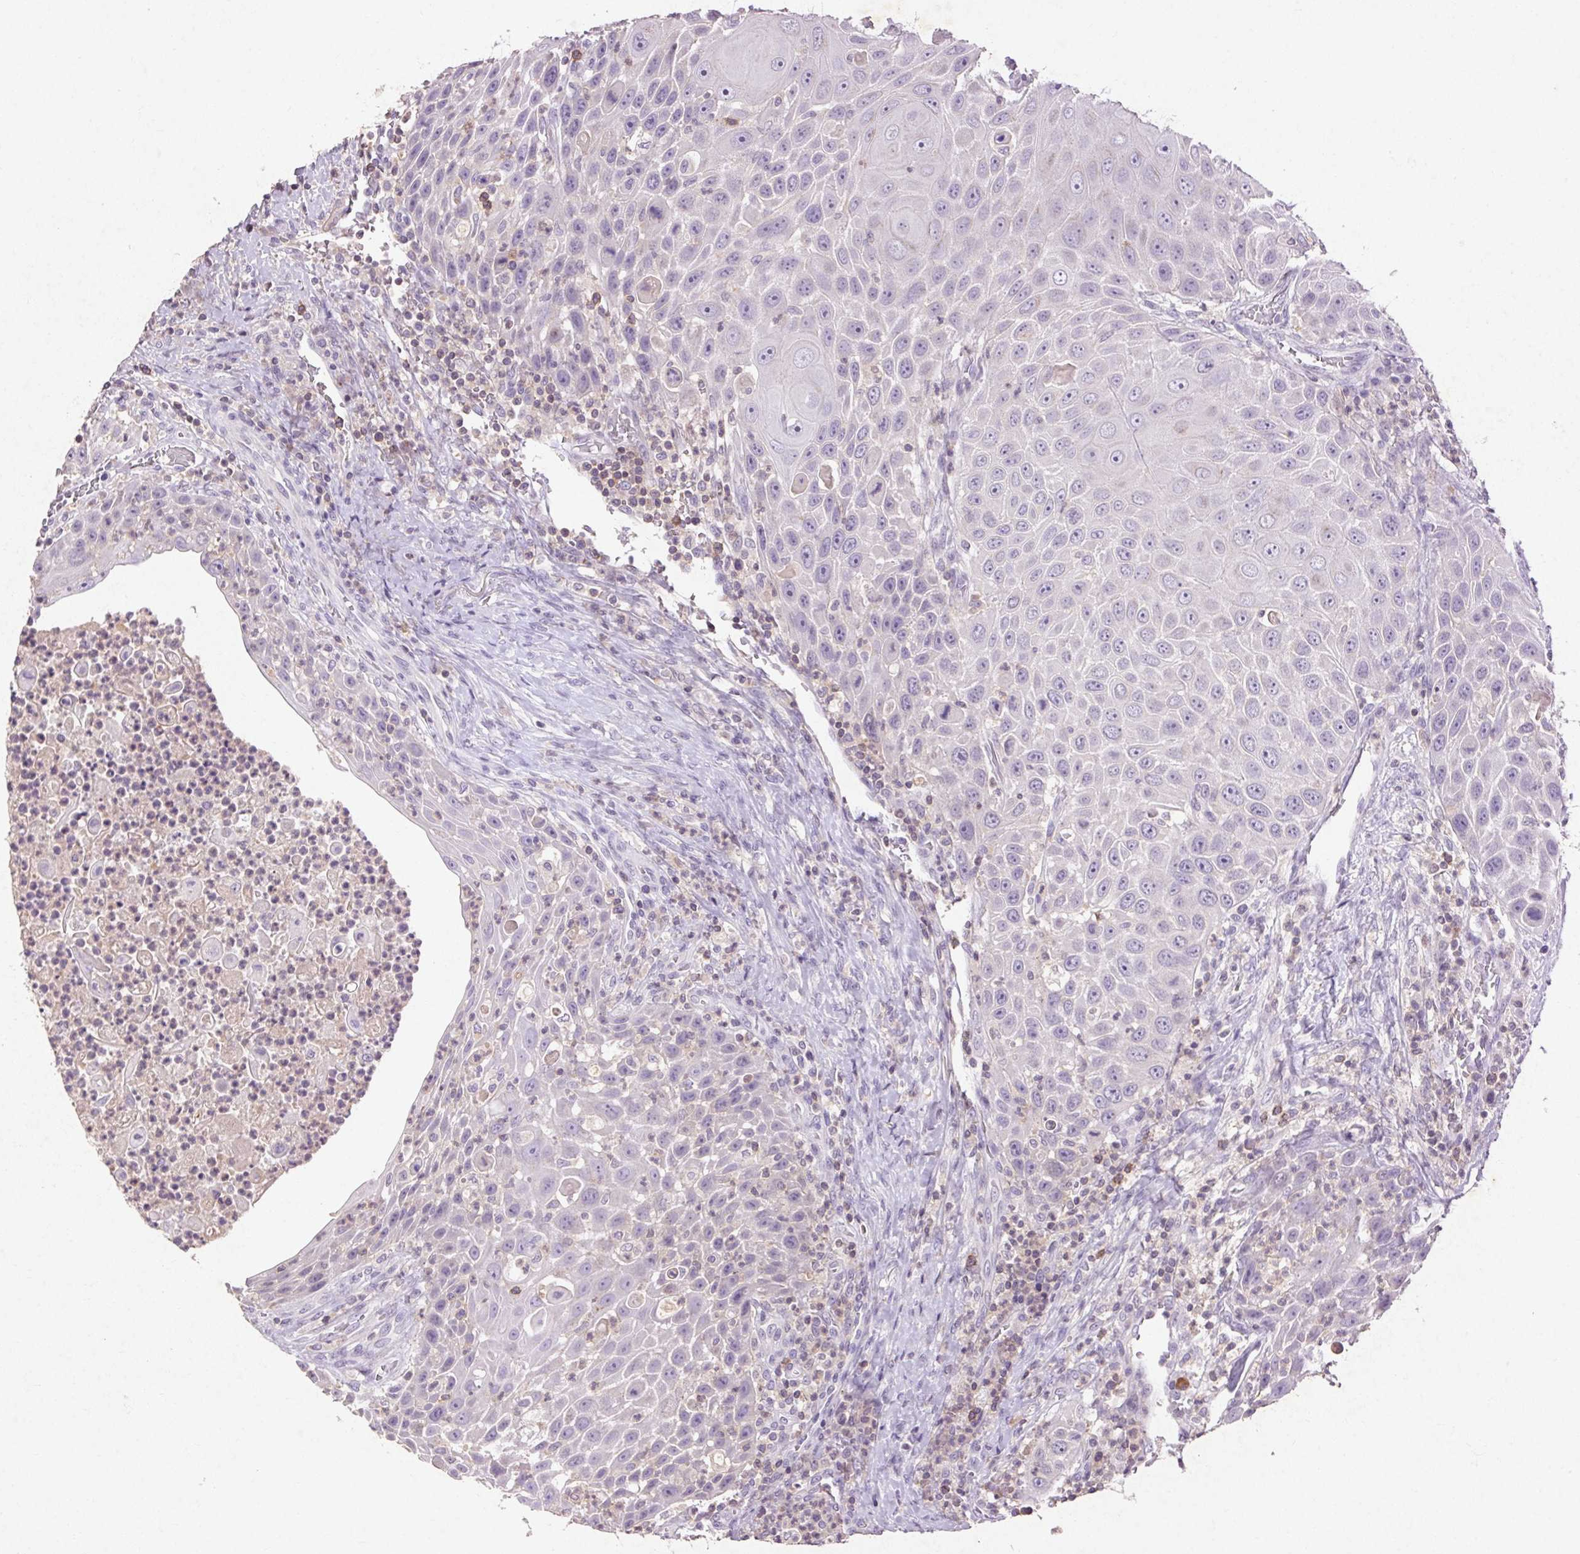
{"staining": {"intensity": "negative", "quantity": "none", "location": "none"}, "tissue": "head and neck cancer", "cell_type": "Tumor cells", "image_type": "cancer", "snomed": [{"axis": "morphology", "description": "Squamous cell carcinoma, NOS"}, {"axis": "topography", "description": "Head-Neck"}], "caption": "Protein analysis of head and neck squamous cell carcinoma demonstrates no significant staining in tumor cells.", "gene": "FNDC7", "patient": {"sex": "male", "age": 69}}